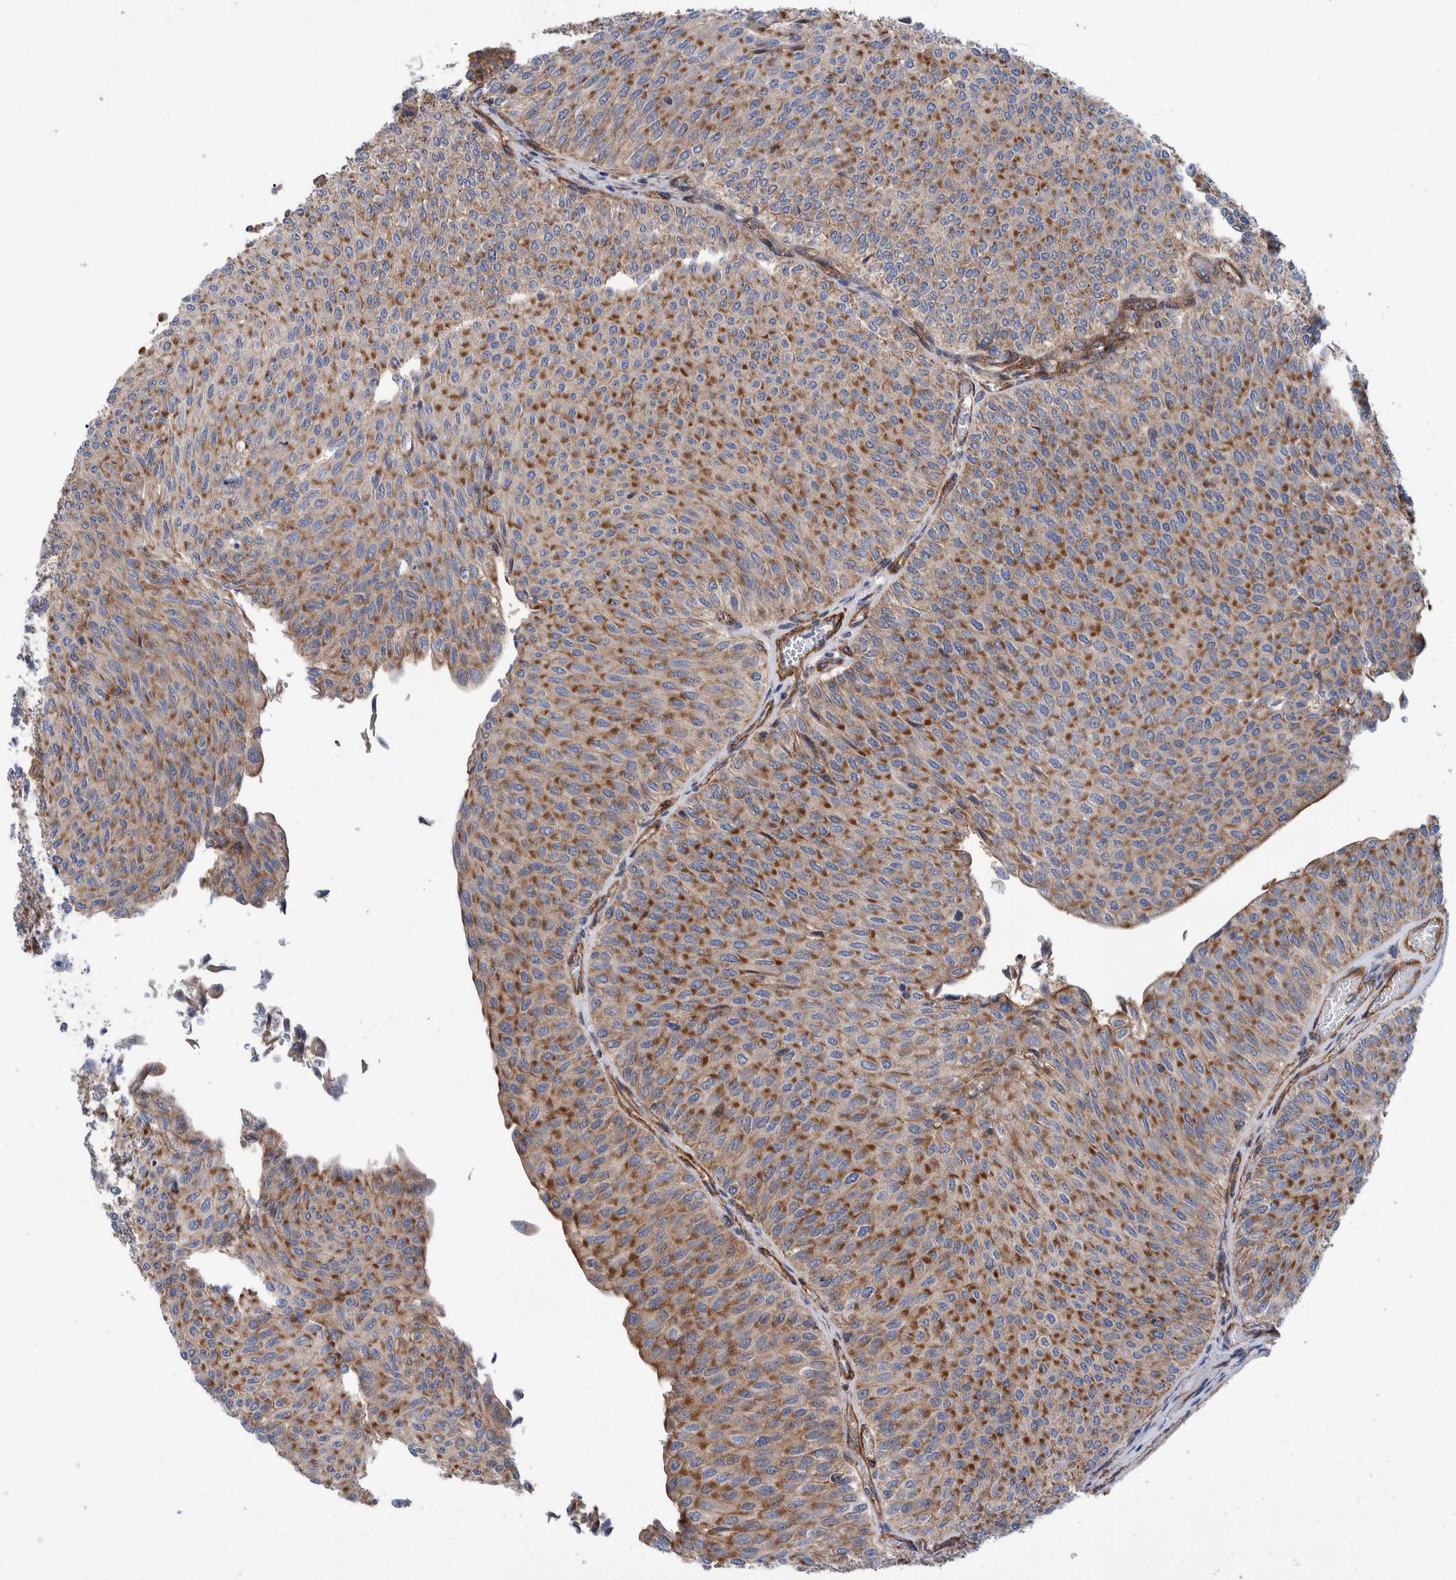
{"staining": {"intensity": "moderate", "quantity": ">75%", "location": "cytoplasmic/membranous"}, "tissue": "urothelial cancer", "cell_type": "Tumor cells", "image_type": "cancer", "snomed": [{"axis": "morphology", "description": "Urothelial carcinoma, Low grade"}, {"axis": "topography", "description": "Urinary bladder"}], "caption": "Protein analysis of low-grade urothelial carcinoma tissue shows moderate cytoplasmic/membranous expression in approximately >75% of tumor cells.", "gene": "SLC25A10", "patient": {"sex": "male", "age": 78}}